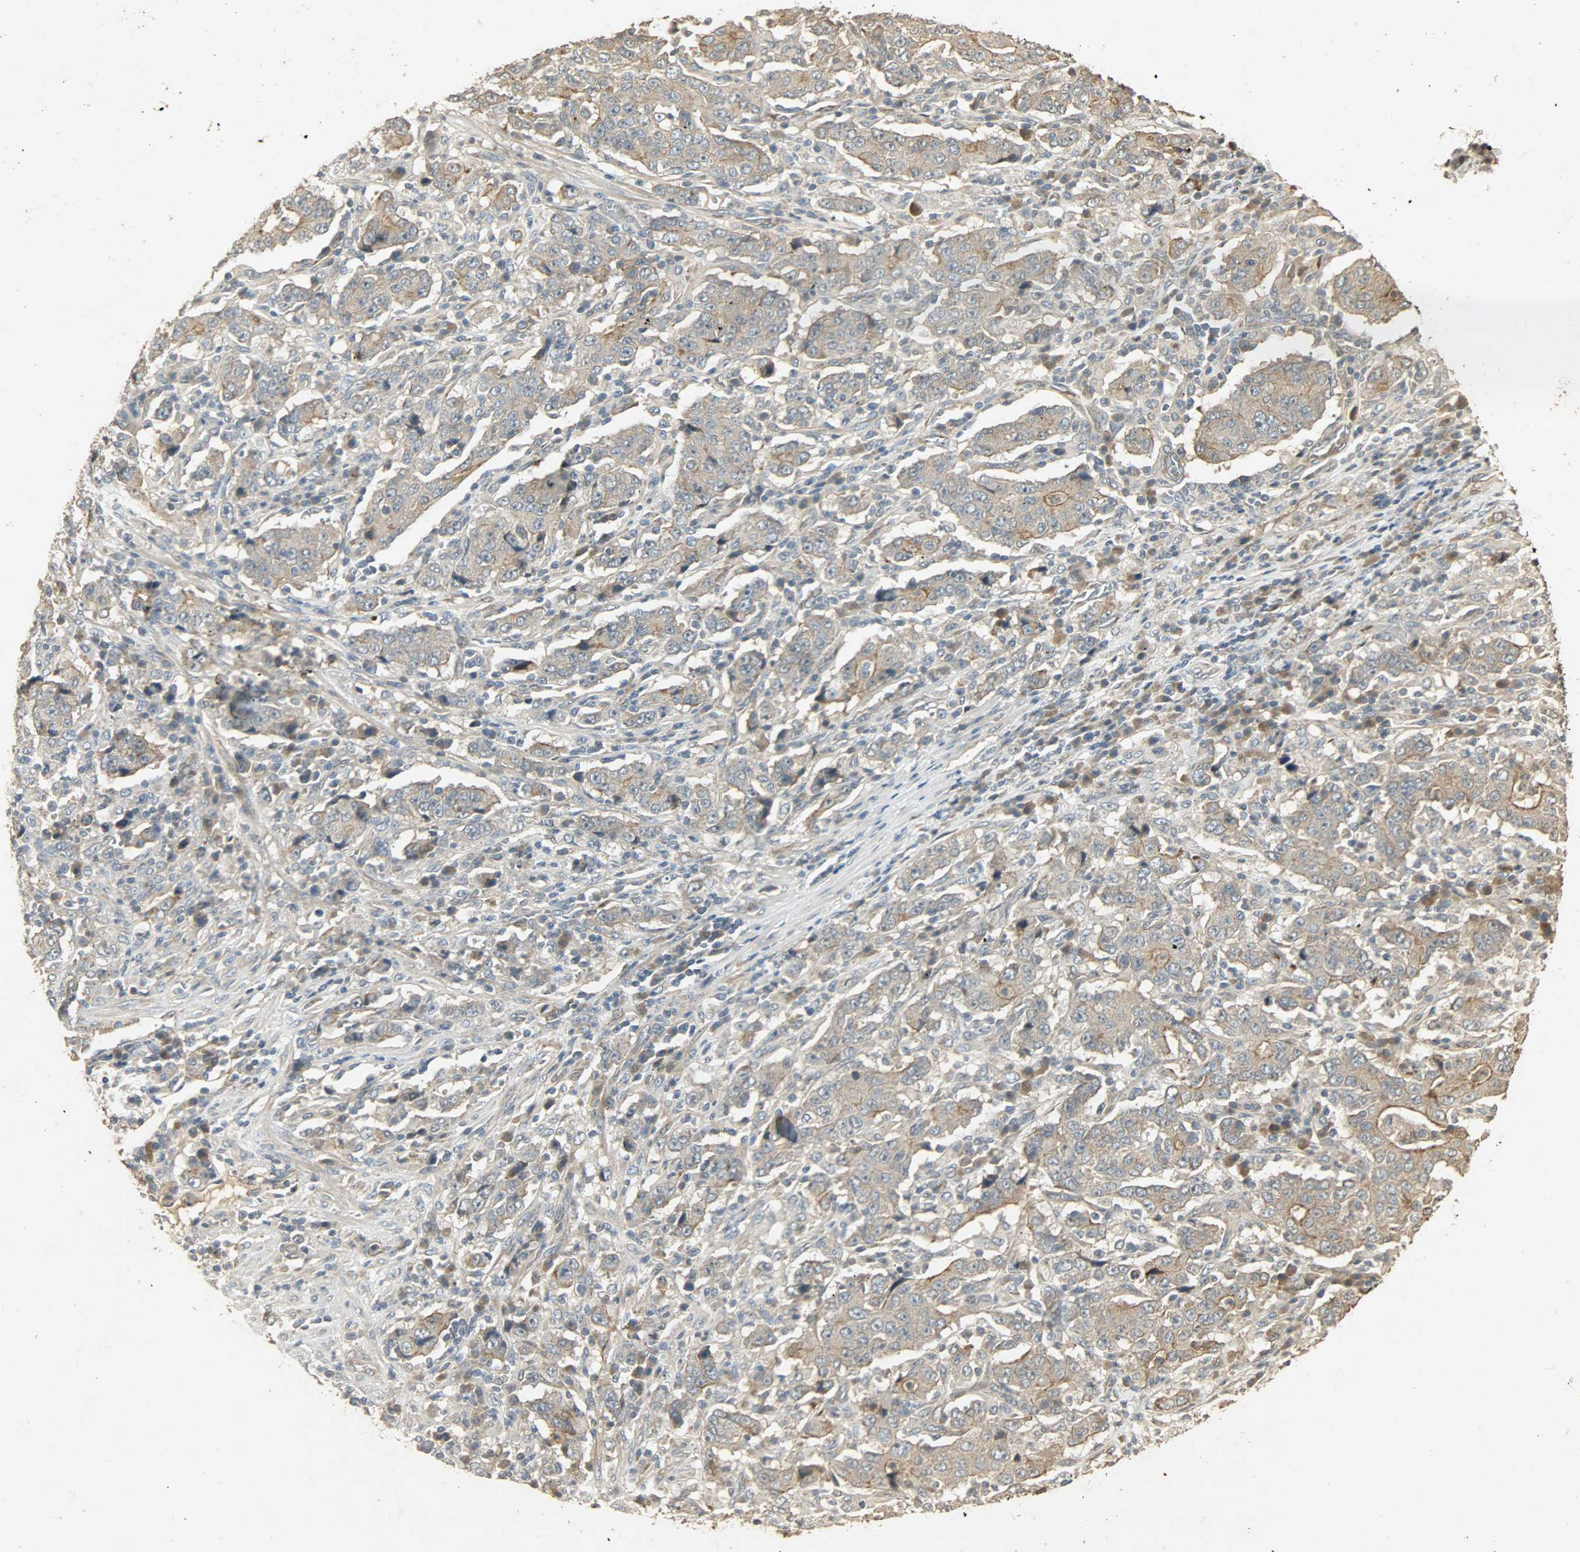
{"staining": {"intensity": "weak", "quantity": ">75%", "location": "cytoplasmic/membranous"}, "tissue": "stomach cancer", "cell_type": "Tumor cells", "image_type": "cancer", "snomed": [{"axis": "morphology", "description": "Normal tissue, NOS"}, {"axis": "morphology", "description": "Adenocarcinoma, NOS"}, {"axis": "topography", "description": "Stomach, upper"}, {"axis": "topography", "description": "Stomach"}], "caption": "Protein staining shows weak cytoplasmic/membranous staining in about >75% of tumor cells in stomach cancer (adenocarcinoma).", "gene": "ATP2B1", "patient": {"sex": "male", "age": 59}}